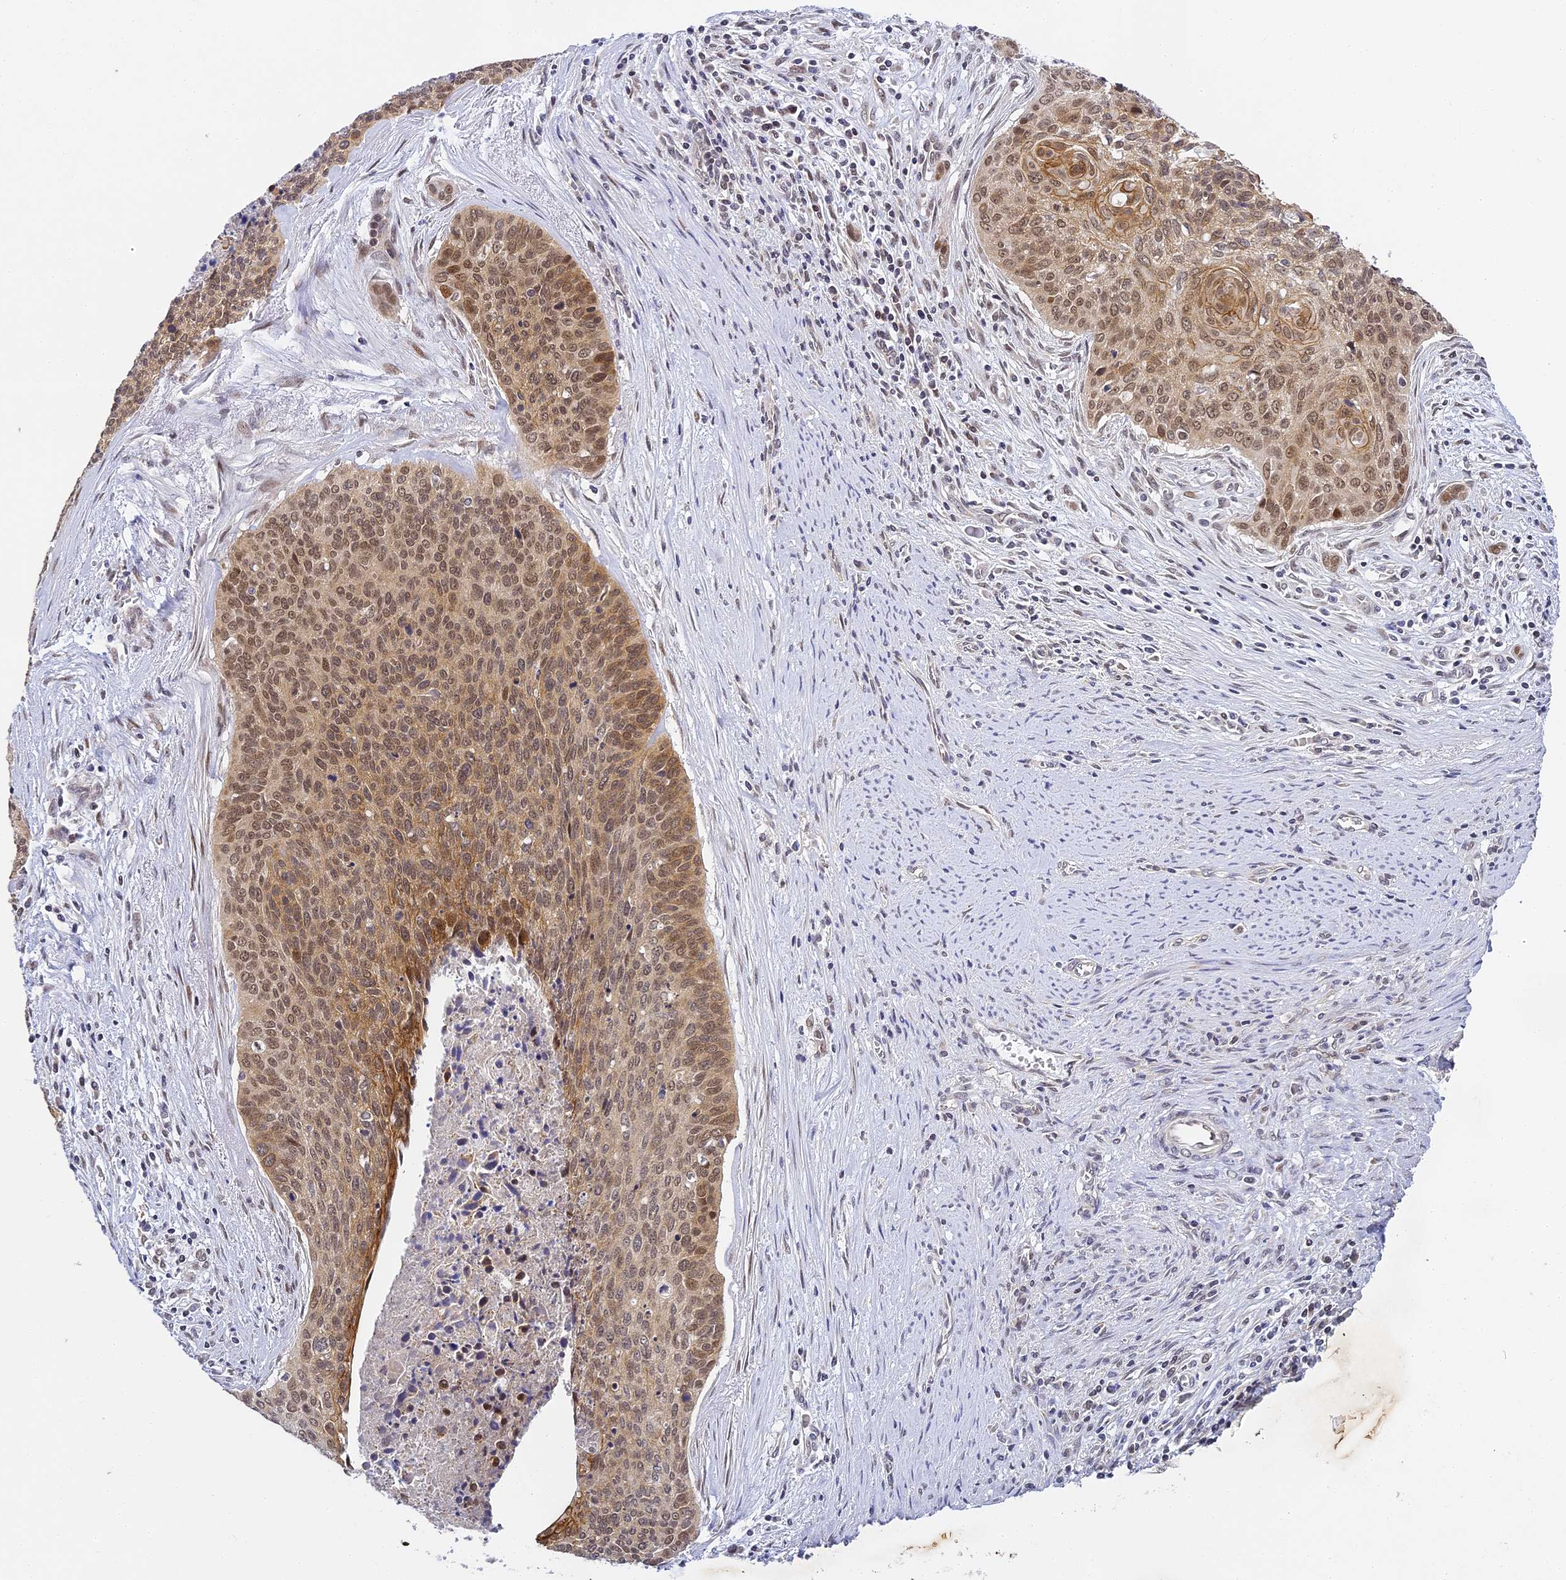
{"staining": {"intensity": "moderate", "quantity": ">75%", "location": "cytoplasmic/membranous,nuclear"}, "tissue": "cervical cancer", "cell_type": "Tumor cells", "image_type": "cancer", "snomed": [{"axis": "morphology", "description": "Squamous cell carcinoma, NOS"}, {"axis": "topography", "description": "Cervix"}], "caption": "DAB immunohistochemical staining of human squamous cell carcinoma (cervical) exhibits moderate cytoplasmic/membranous and nuclear protein expression in about >75% of tumor cells.", "gene": "DNAAF10", "patient": {"sex": "female", "age": 55}}